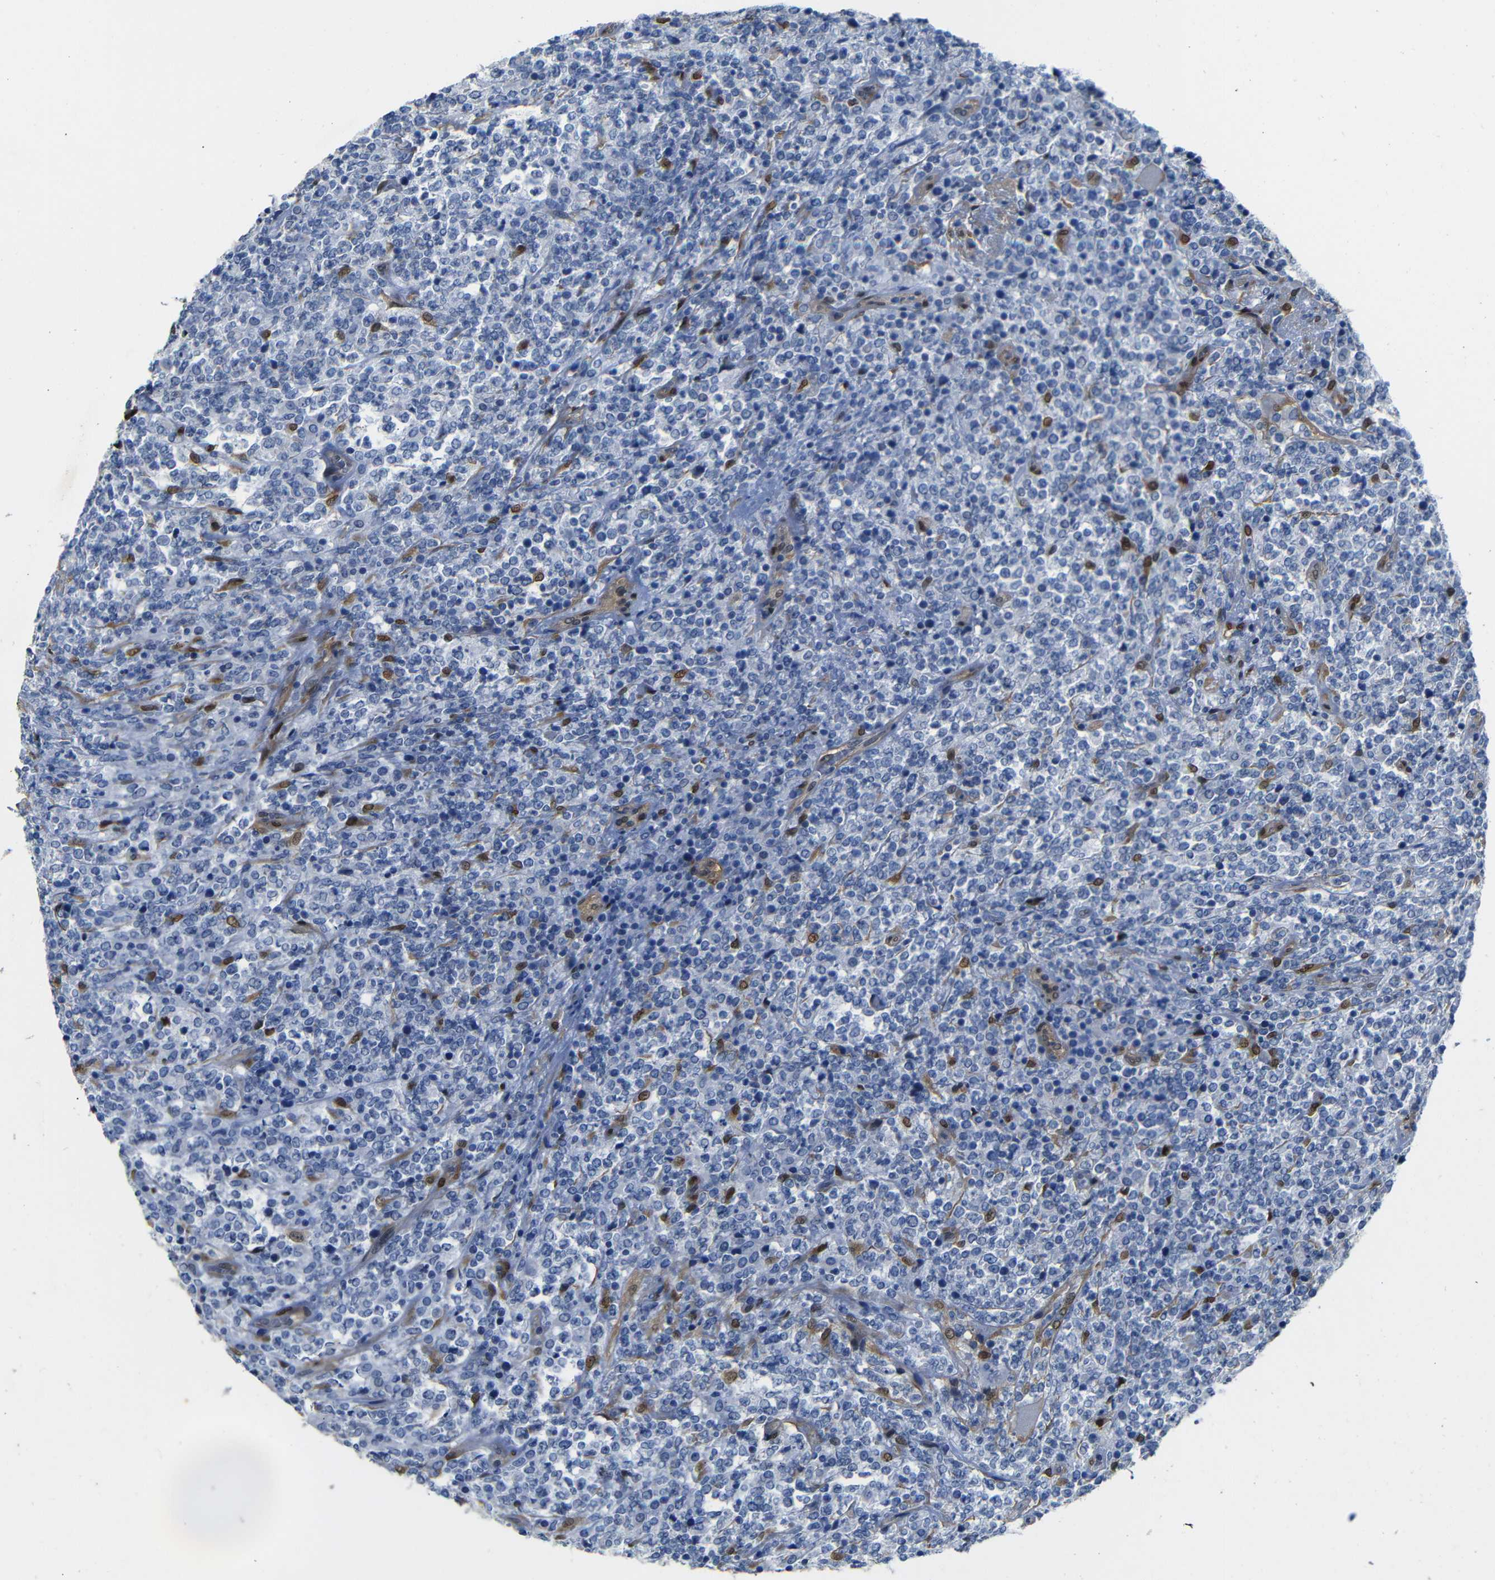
{"staining": {"intensity": "negative", "quantity": "none", "location": "none"}, "tissue": "lymphoma", "cell_type": "Tumor cells", "image_type": "cancer", "snomed": [{"axis": "morphology", "description": "Malignant lymphoma, non-Hodgkin's type, High grade"}, {"axis": "topography", "description": "Soft tissue"}], "caption": "Tumor cells show no significant positivity in lymphoma. The staining is performed using DAB brown chromogen with nuclei counter-stained in using hematoxylin.", "gene": "YAP1", "patient": {"sex": "male", "age": 18}}